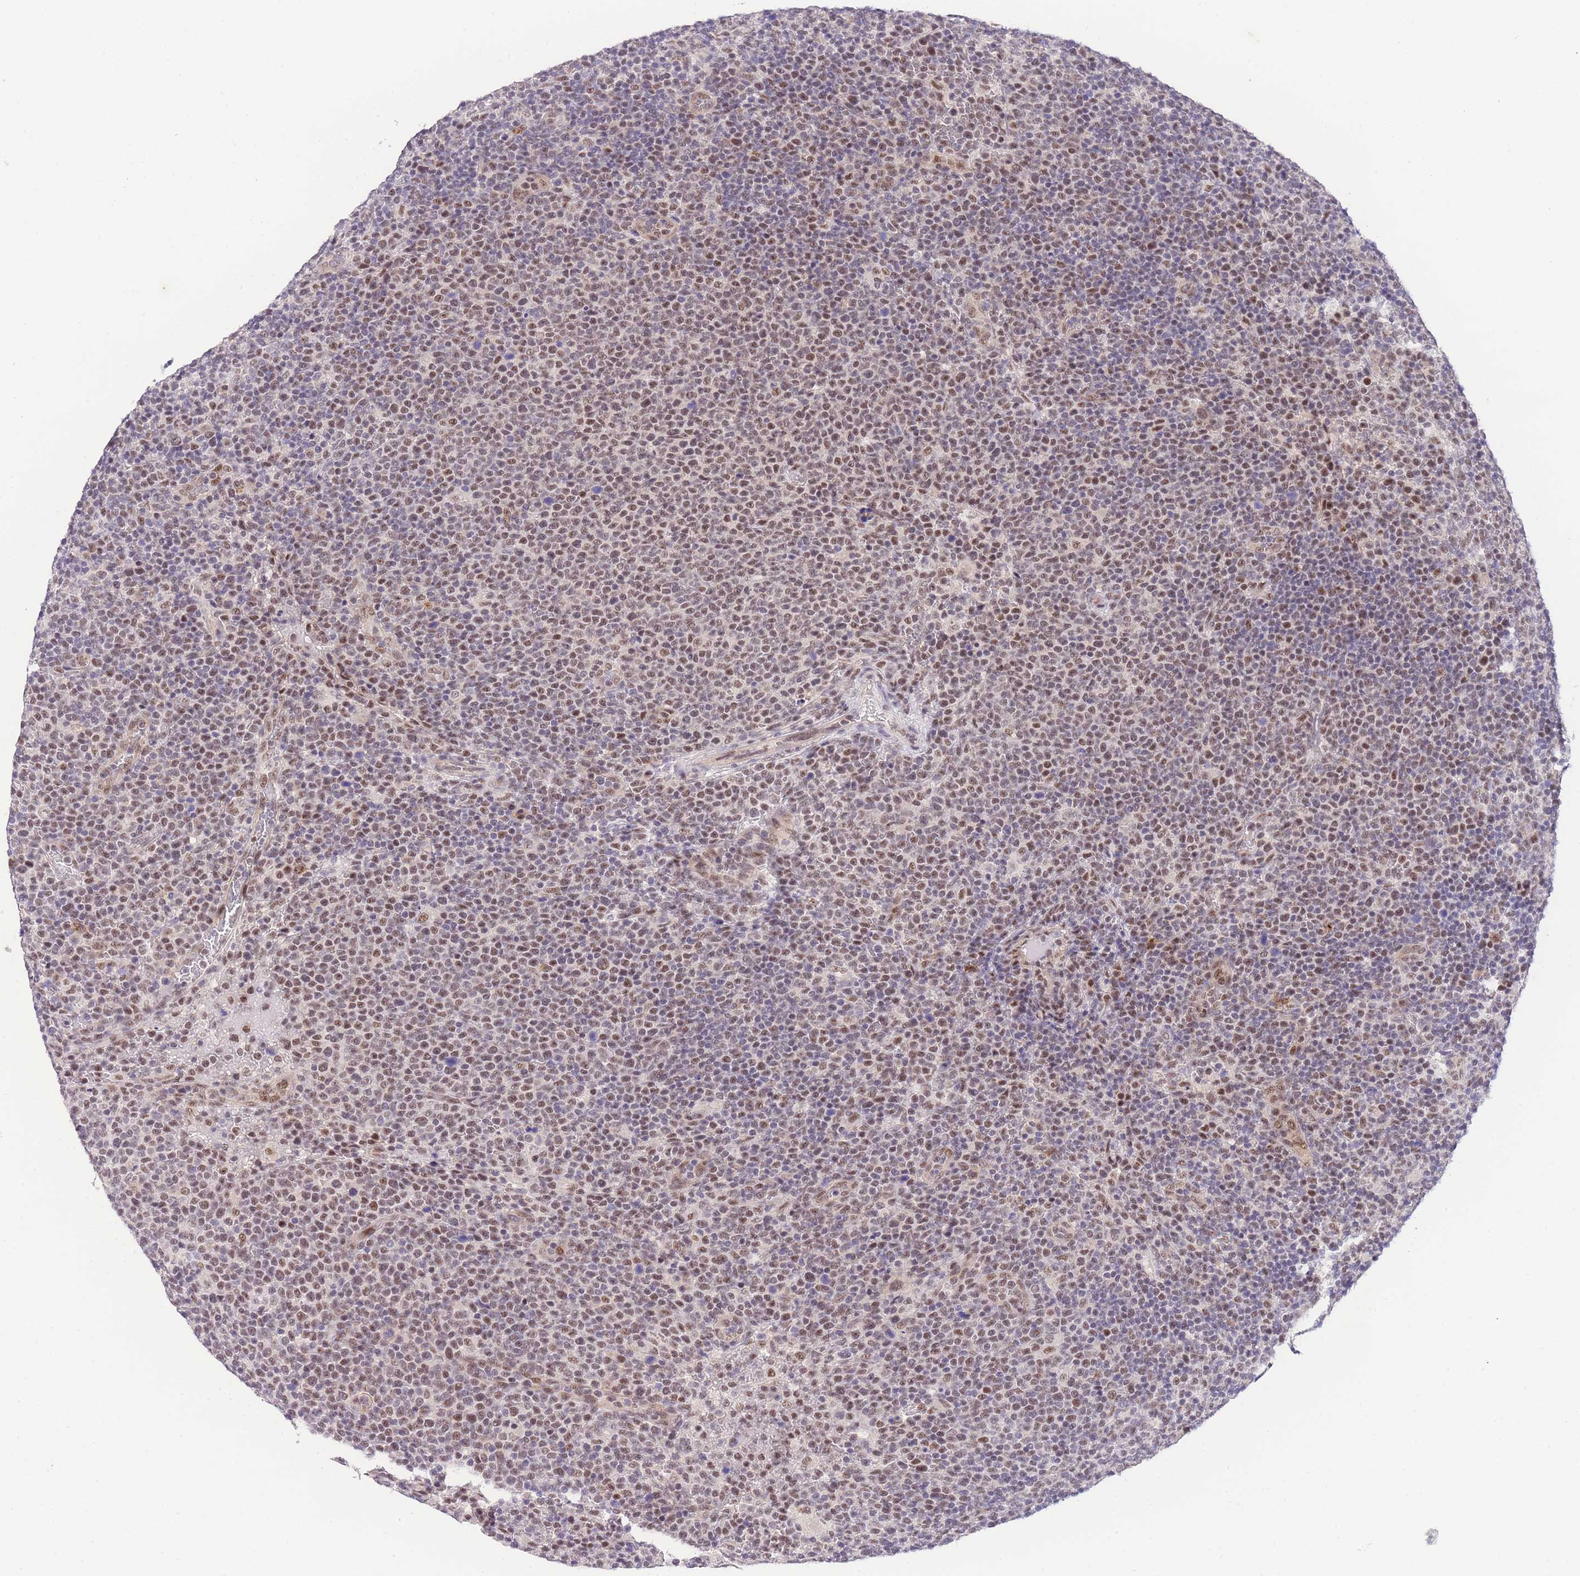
{"staining": {"intensity": "moderate", "quantity": ">75%", "location": "nuclear"}, "tissue": "lymphoma", "cell_type": "Tumor cells", "image_type": "cancer", "snomed": [{"axis": "morphology", "description": "Malignant lymphoma, non-Hodgkin's type, High grade"}, {"axis": "topography", "description": "Lymph node"}], "caption": "Lymphoma tissue exhibits moderate nuclear positivity in approximately >75% of tumor cells The protein of interest is stained brown, and the nuclei are stained in blue (DAB IHC with brightfield microscopy, high magnification).", "gene": "SLC35F2", "patient": {"sex": "male", "age": 61}}